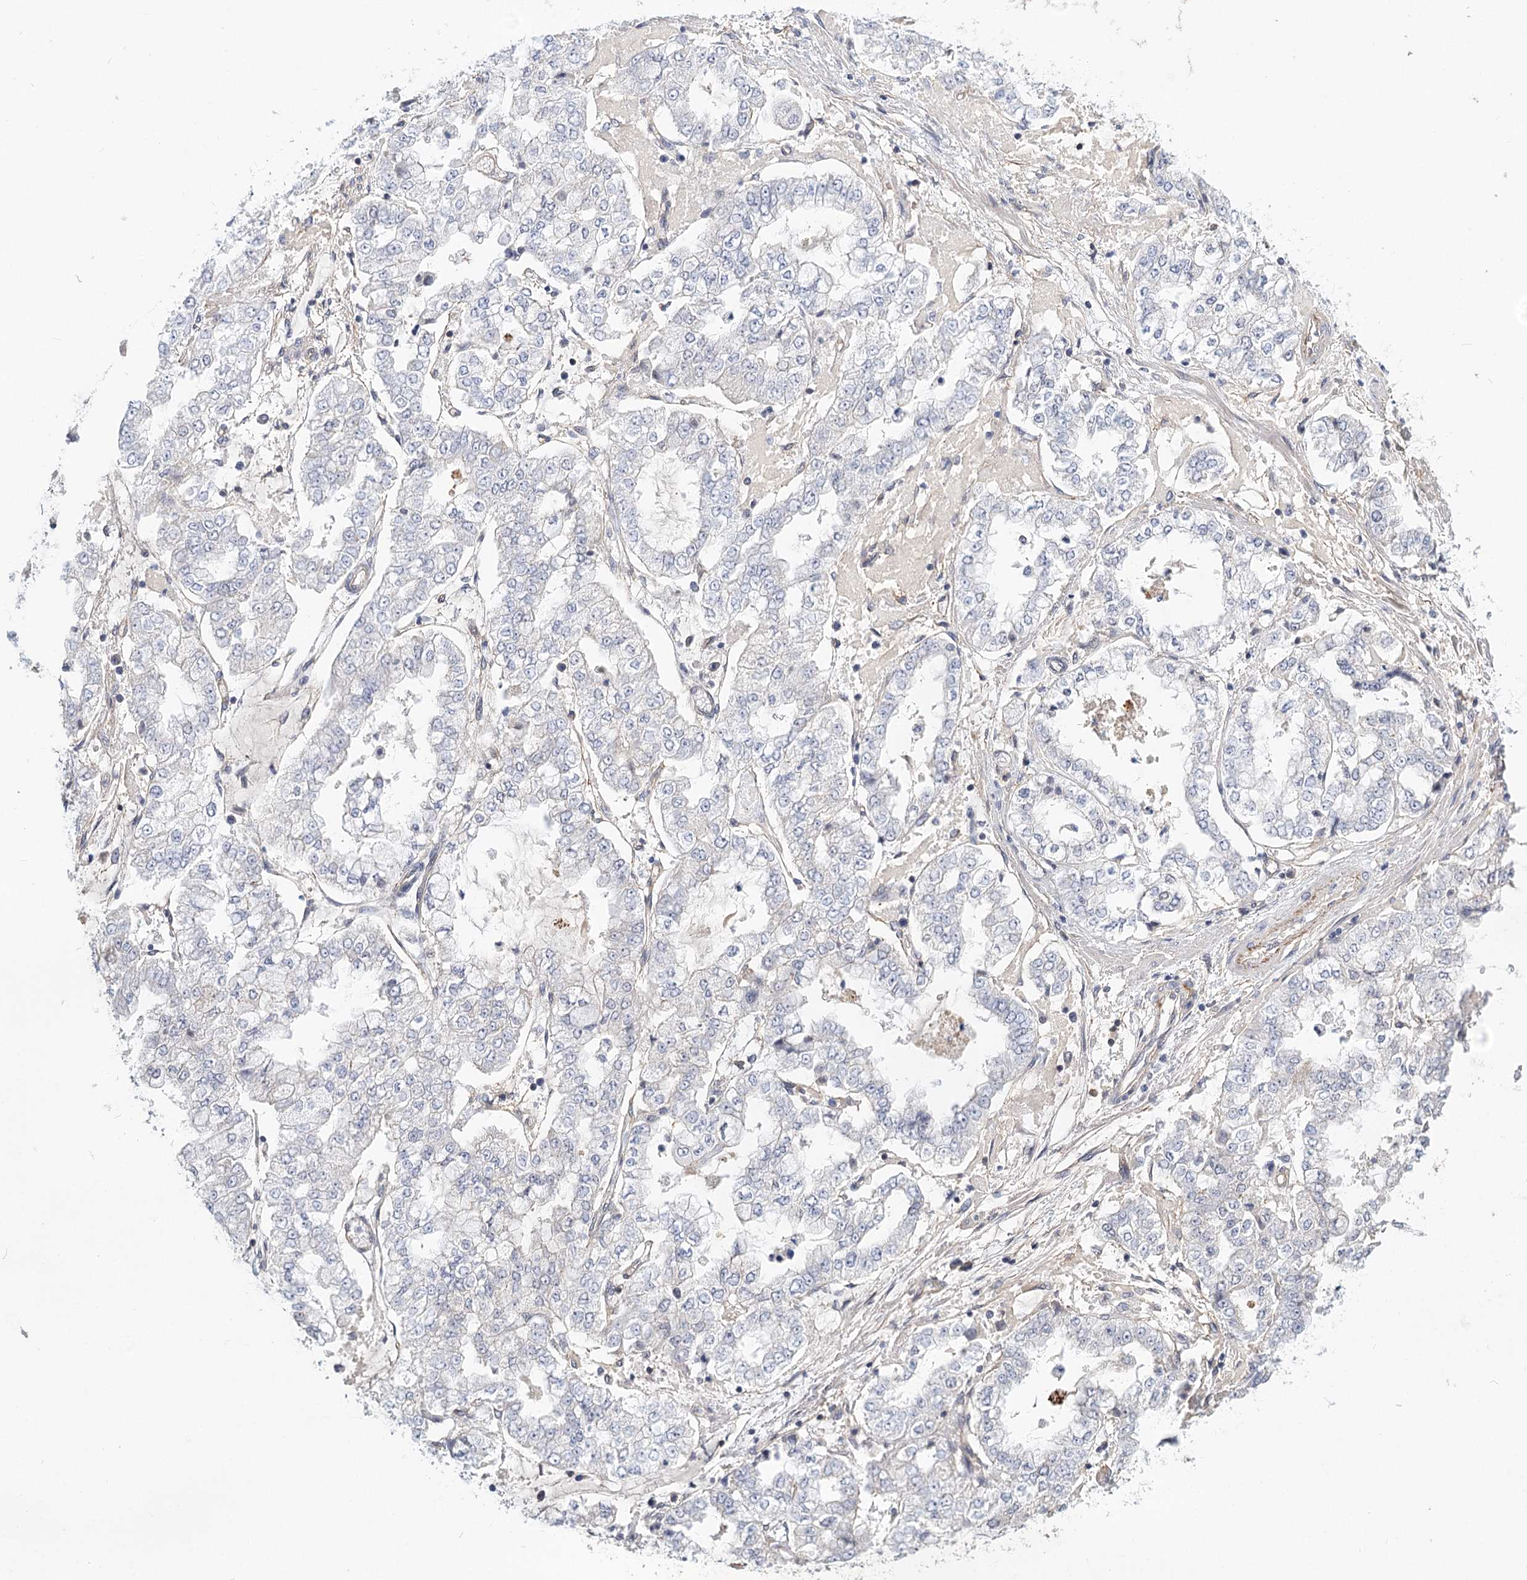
{"staining": {"intensity": "negative", "quantity": "none", "location": "none"}, "tissue": "stomach cancer", "cell_type": "Tumor cells", "image_type": "cancer", "snomed": [{"axis": "morphology", "description": "Adenocarcinoma, NOS"}, {"axis": "topography", "description": "Stomach"}], "caption": "There is no significant expression in tumor cells of stomach adenocarcinoma.", "gene": "TMEM218", "patient": {"sex": "male", "age": 76}}